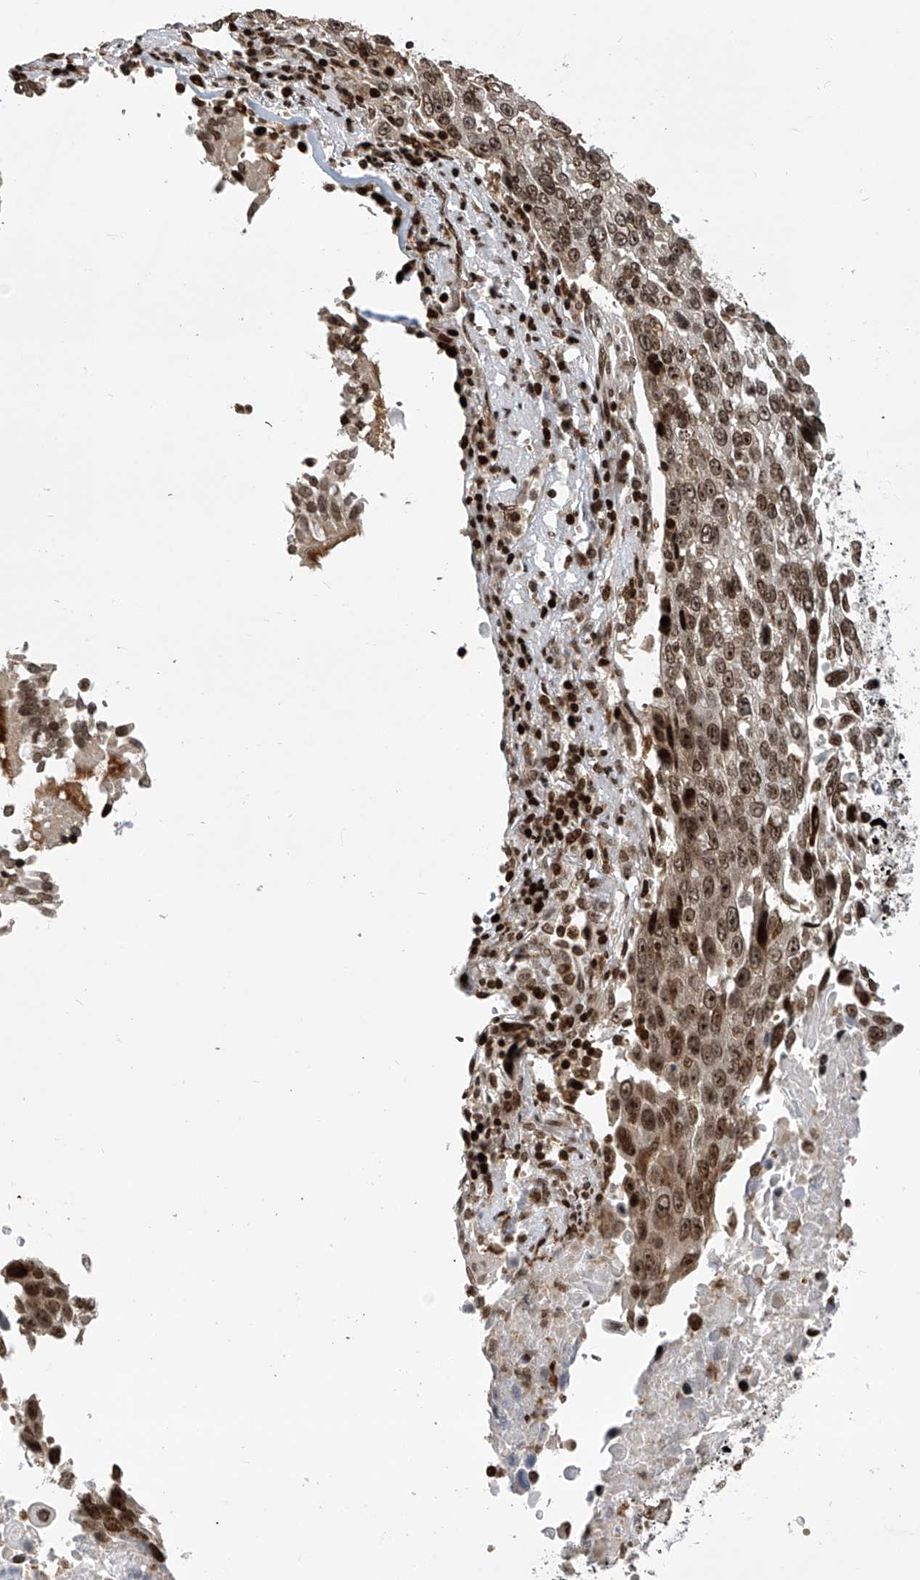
{"staining": {"intensity": "moderate", "quantity": ">75%", "location": "nuclear"}, "tissue": "lung cancer", "cell_type": "Tumor cells", "image_type": "cancer", "snomed": [{"axis": "morphology", "description": "Squamous cell carcinoma, NOS"}, {"axis": "topography", "description": "Lung"}], "caption": "Tumor cells demonstrate moderate nuclear expression in about >75% of cells in lung cancer (squamous cell carcinoma). (Stains: DAB in brown, nuclei in blue, Microscopy: brightfield microscopy at high magnification).", "gene": "PAK1IP1", "patient": {"sex": "male", "age": 66}}